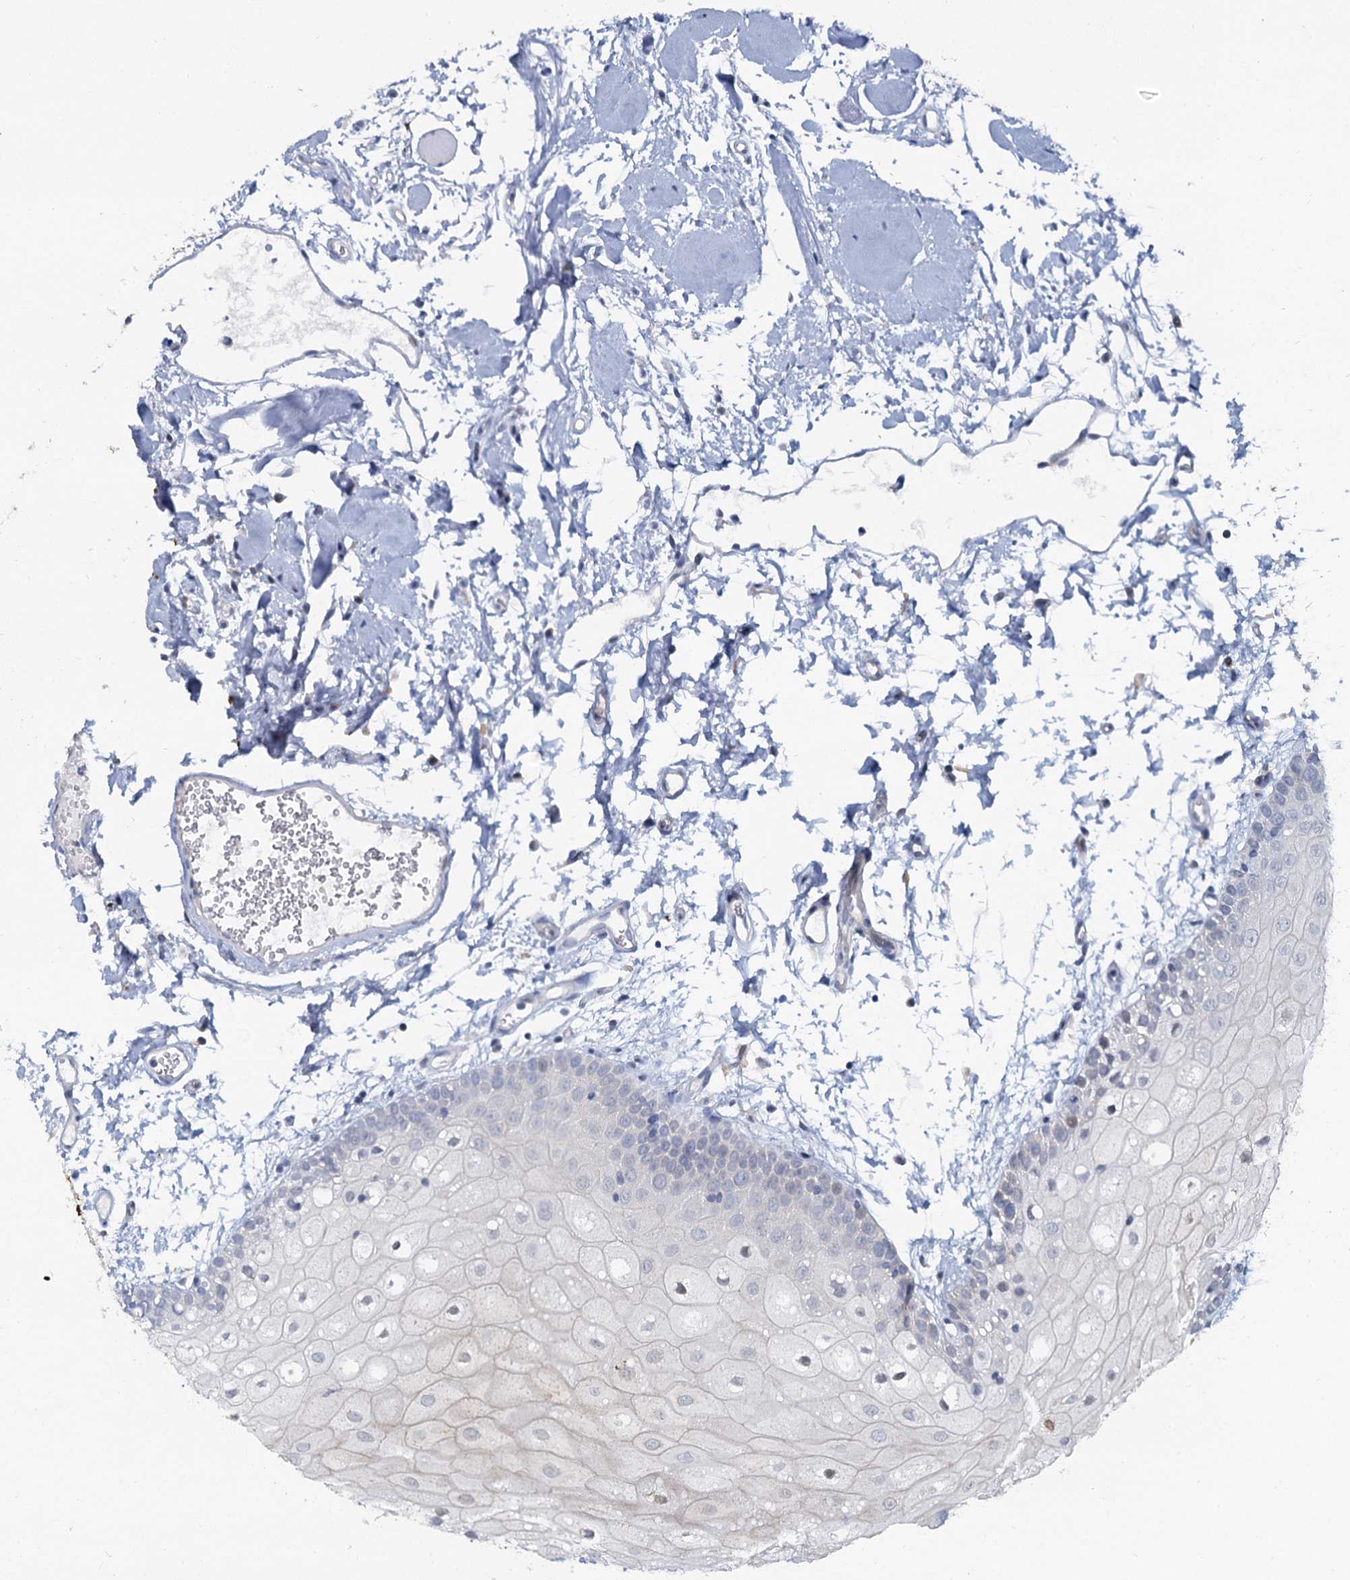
{"staining": {"intensity": "negative", "quantity": "none", "location": "none"}, "tissue": "oral mucosa", "cell_type": "Squamous epithelial cells", "image_type": "normal", "snomed": [{"axis": "morphology", "description": "Normal tissue, NOS"}, {"axis": "topography", "description": "Oral tissue"}, {"axis": "topography", "description": "Tounge, NOS"}], "caption": "Normal oral mucosa was stained to show a protein in brown. There is no significant positivity in squamous epithelial cells.", "gene": "ACRBP", "patient": {"sex": "female", "age": 73}}